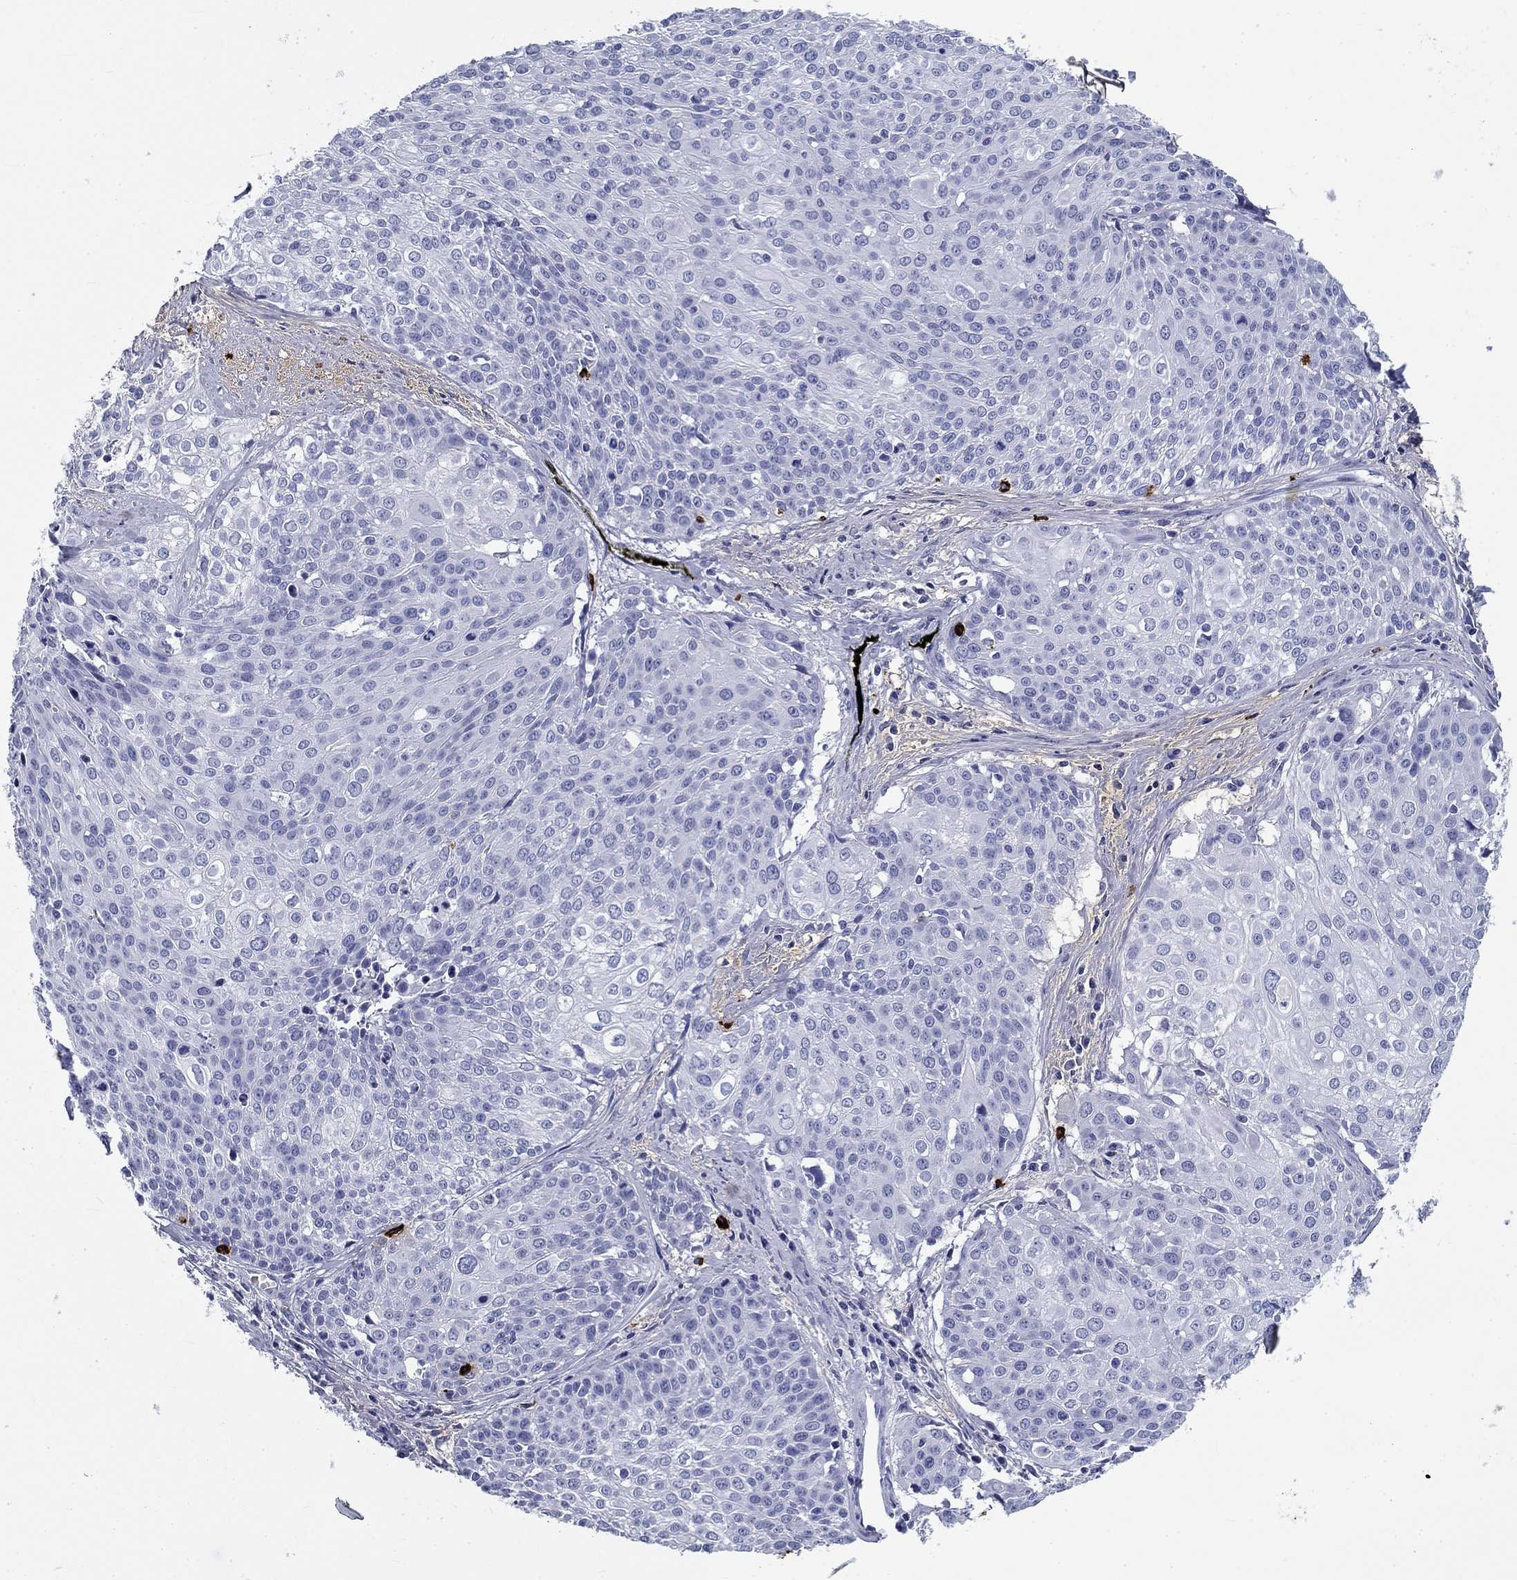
{"staining": {"intensity": "negative", "quantity": "none", "location": "none"}, "tissue": "cervical cancer", "cell_type": "Tumor cells", "image_type": "cancer", "snomed": [{"axis": "morphology", "description": "Squamous cell carcinoma, NOS"}, {"axis": "topography", "description": "Cervix"}], "caption": "Cervical cancer was stained to show a protein in brown. There is no significant staining in tumor cells.", "gene": "CD40LG", "patient": {"sex": "female", "age": 39}}